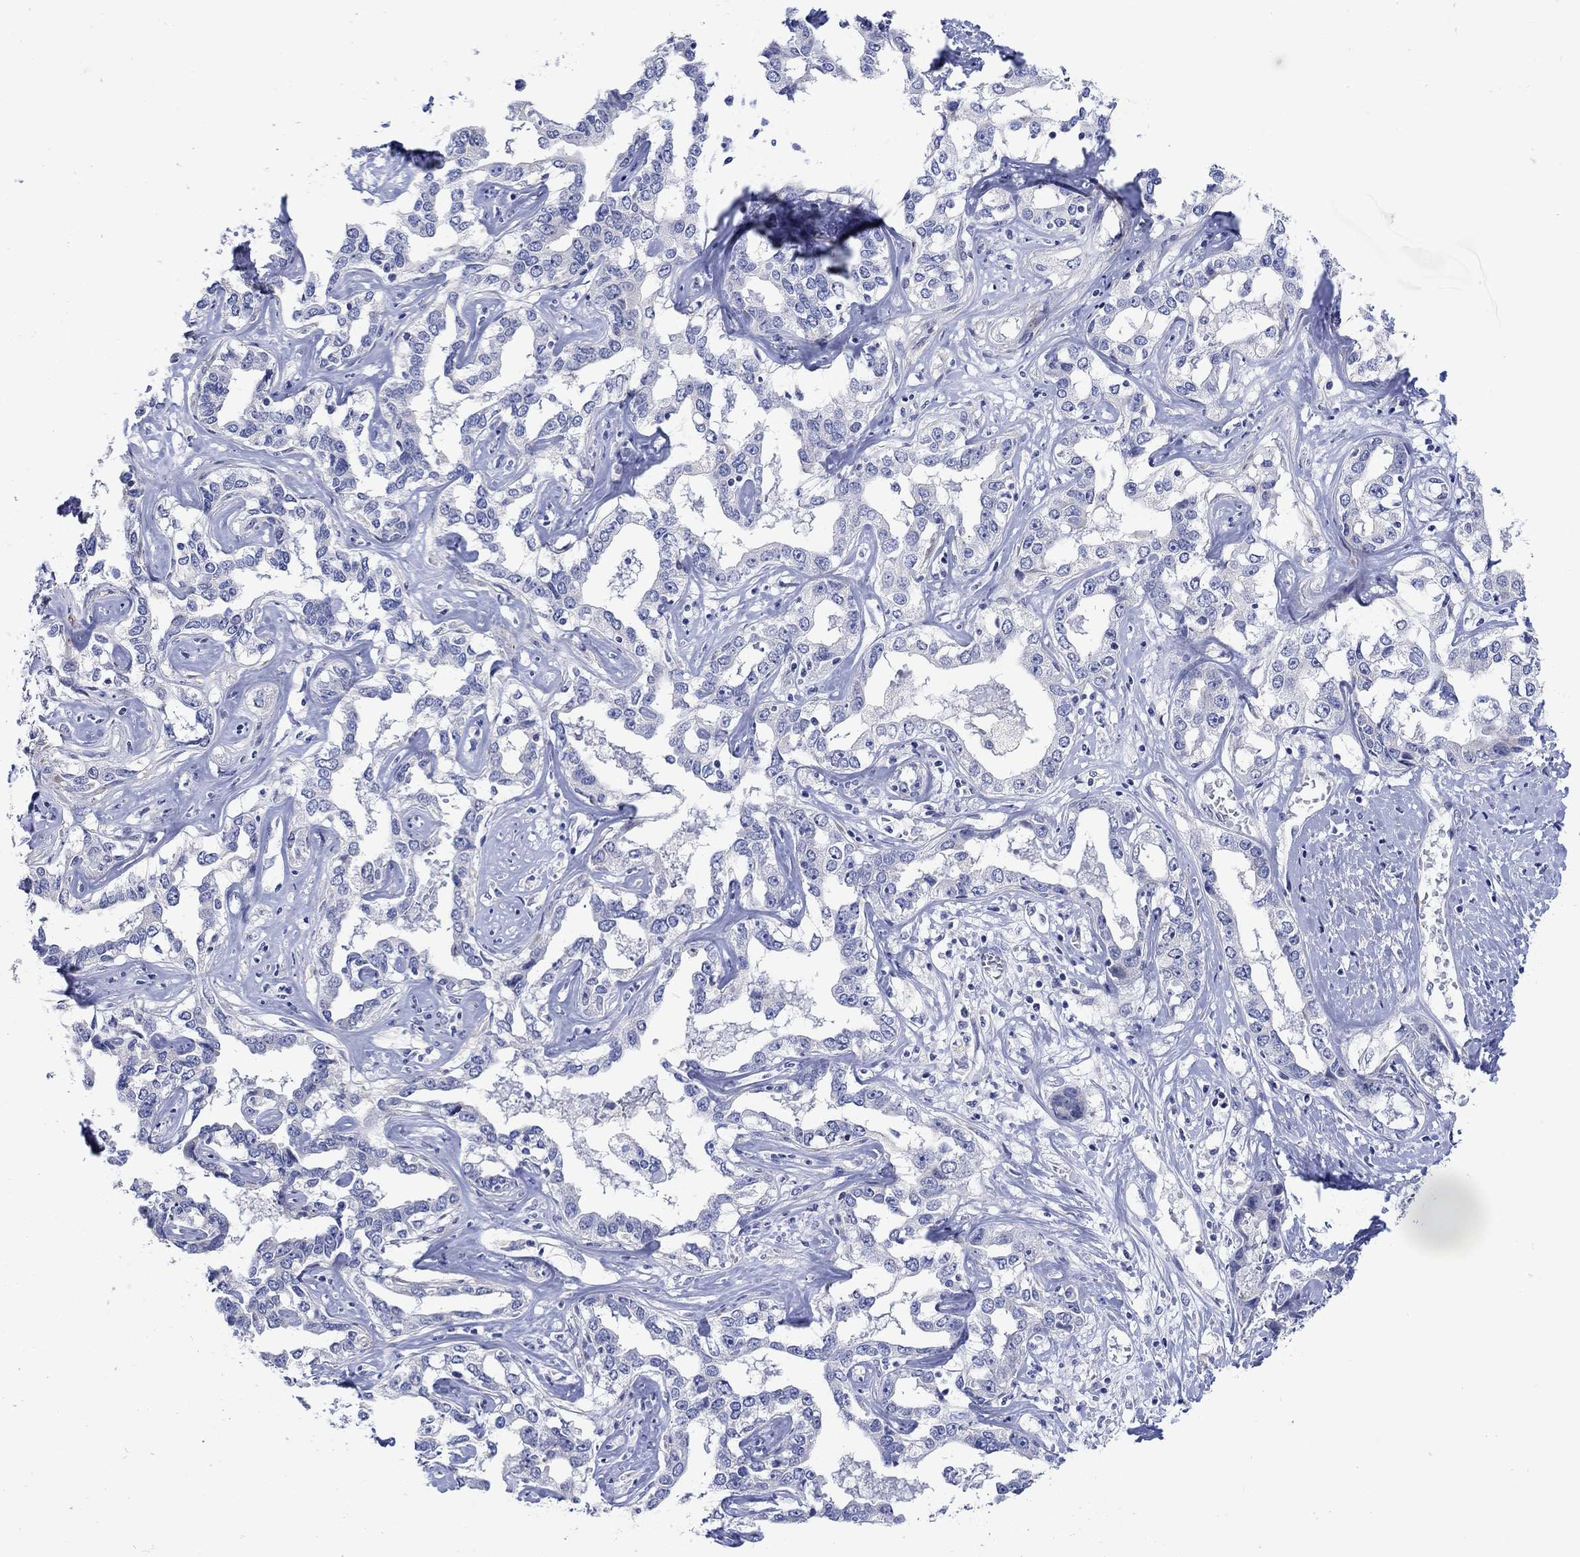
{"staining": {"intensity": "negative", "quantity": "none", "location": "none"}, "tissue": "liver cancer", "cell_type": "Tumor cells", "image_type": "cancer", "snomed": [{"axis": "morphology", "description": "Cholangiocarcinoma"}, {"axis": "topography", "description": "Liver"}], "caption": "Human cholangiocarcinoma (liver) stained for a protein using immunohistochemistry (IHC) displays no expression in tumor cells.", "gene": "KRT222", "patient": {"sex": "male", "age": 59}}